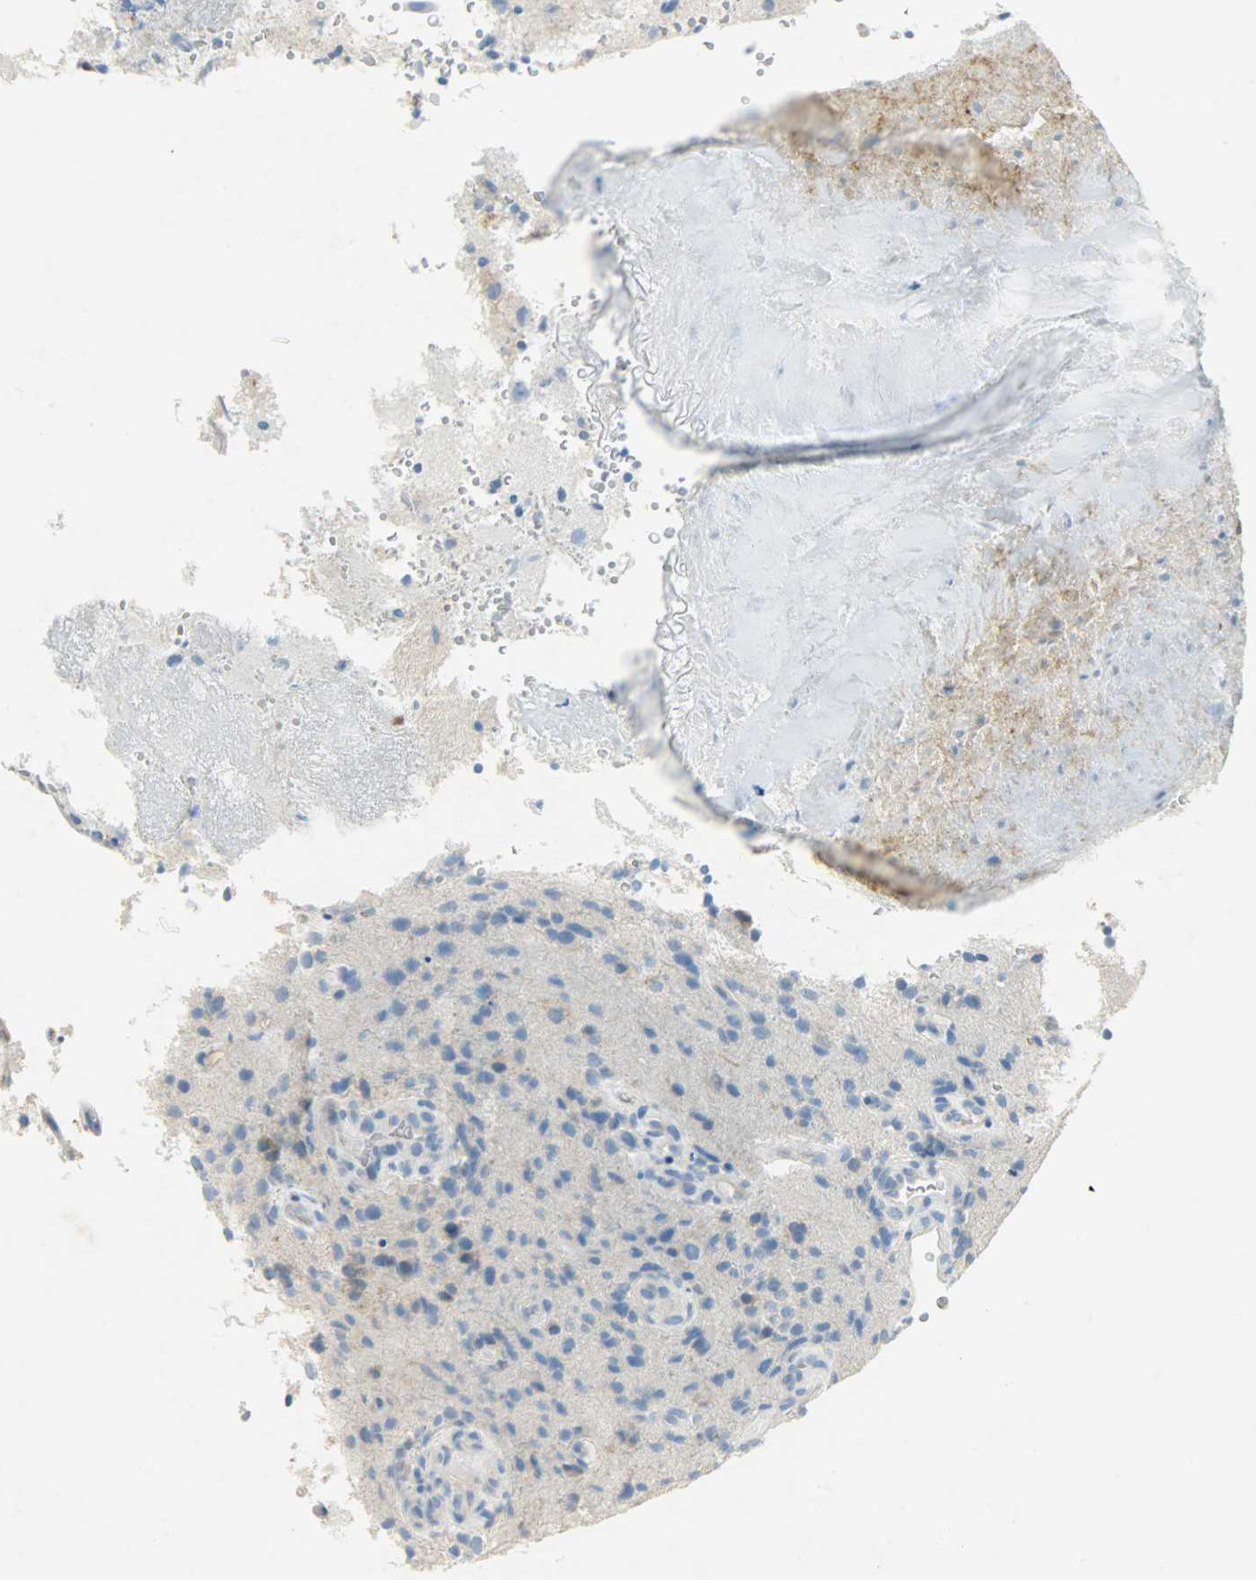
{"staining": {"intensity": "negative", "quantity": "none", "location": "none"}, "tissue": "glioma", "cell_type": "Tumor cells", "image_type": "cancer", "snomed": [{"axis": "morphology", "description": "Normal tissue, NOS"}, {"axis": "morphology", "description": "Glioma, malignant, High grade"}, {"axis": "topography", "description": "Cerebral cortex"}], "caption": "IHC histopathology image of malignant glioma (high-grade) stained for a protein (brown), which displays no expression in tumor cells.", "gene": "PROM1", "patient": {"sex": "male", "age": 75}}